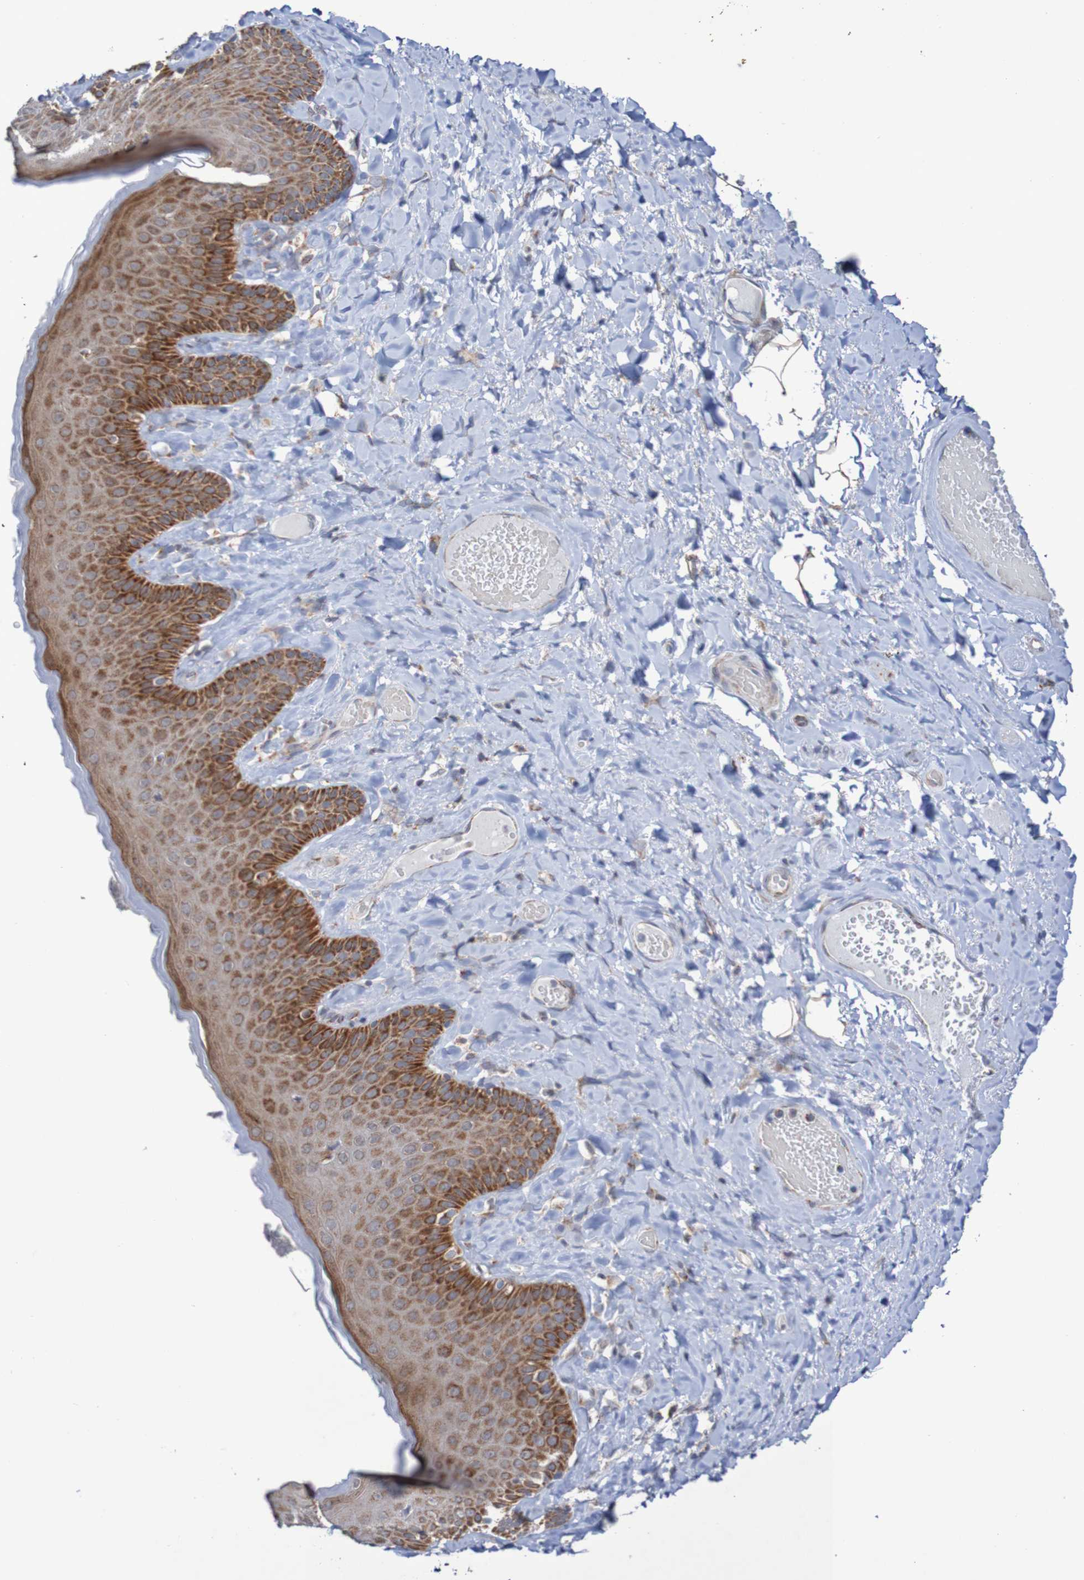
{"staining": {"intensity": "strong", "quantity": "25%-75%", "location": "cytoplasmic/membranous"}, "tissue": "skin", "cell_type": "Epidermal cells", "image_type": "normal", "snomed": [{"axis": "morphology", "description": "Normal tissue, NOS"}, {"axis": "topography", "description": "Anal"}], "caption": "An image showing strong cytoplasmic/membranous positivity in approximately 25%-75% of epidermal cells in benign skin, as visualized by brown immunohistochemical staining.", "gene": "DVL1", "patient": {"sex": "male", "age": 69}}